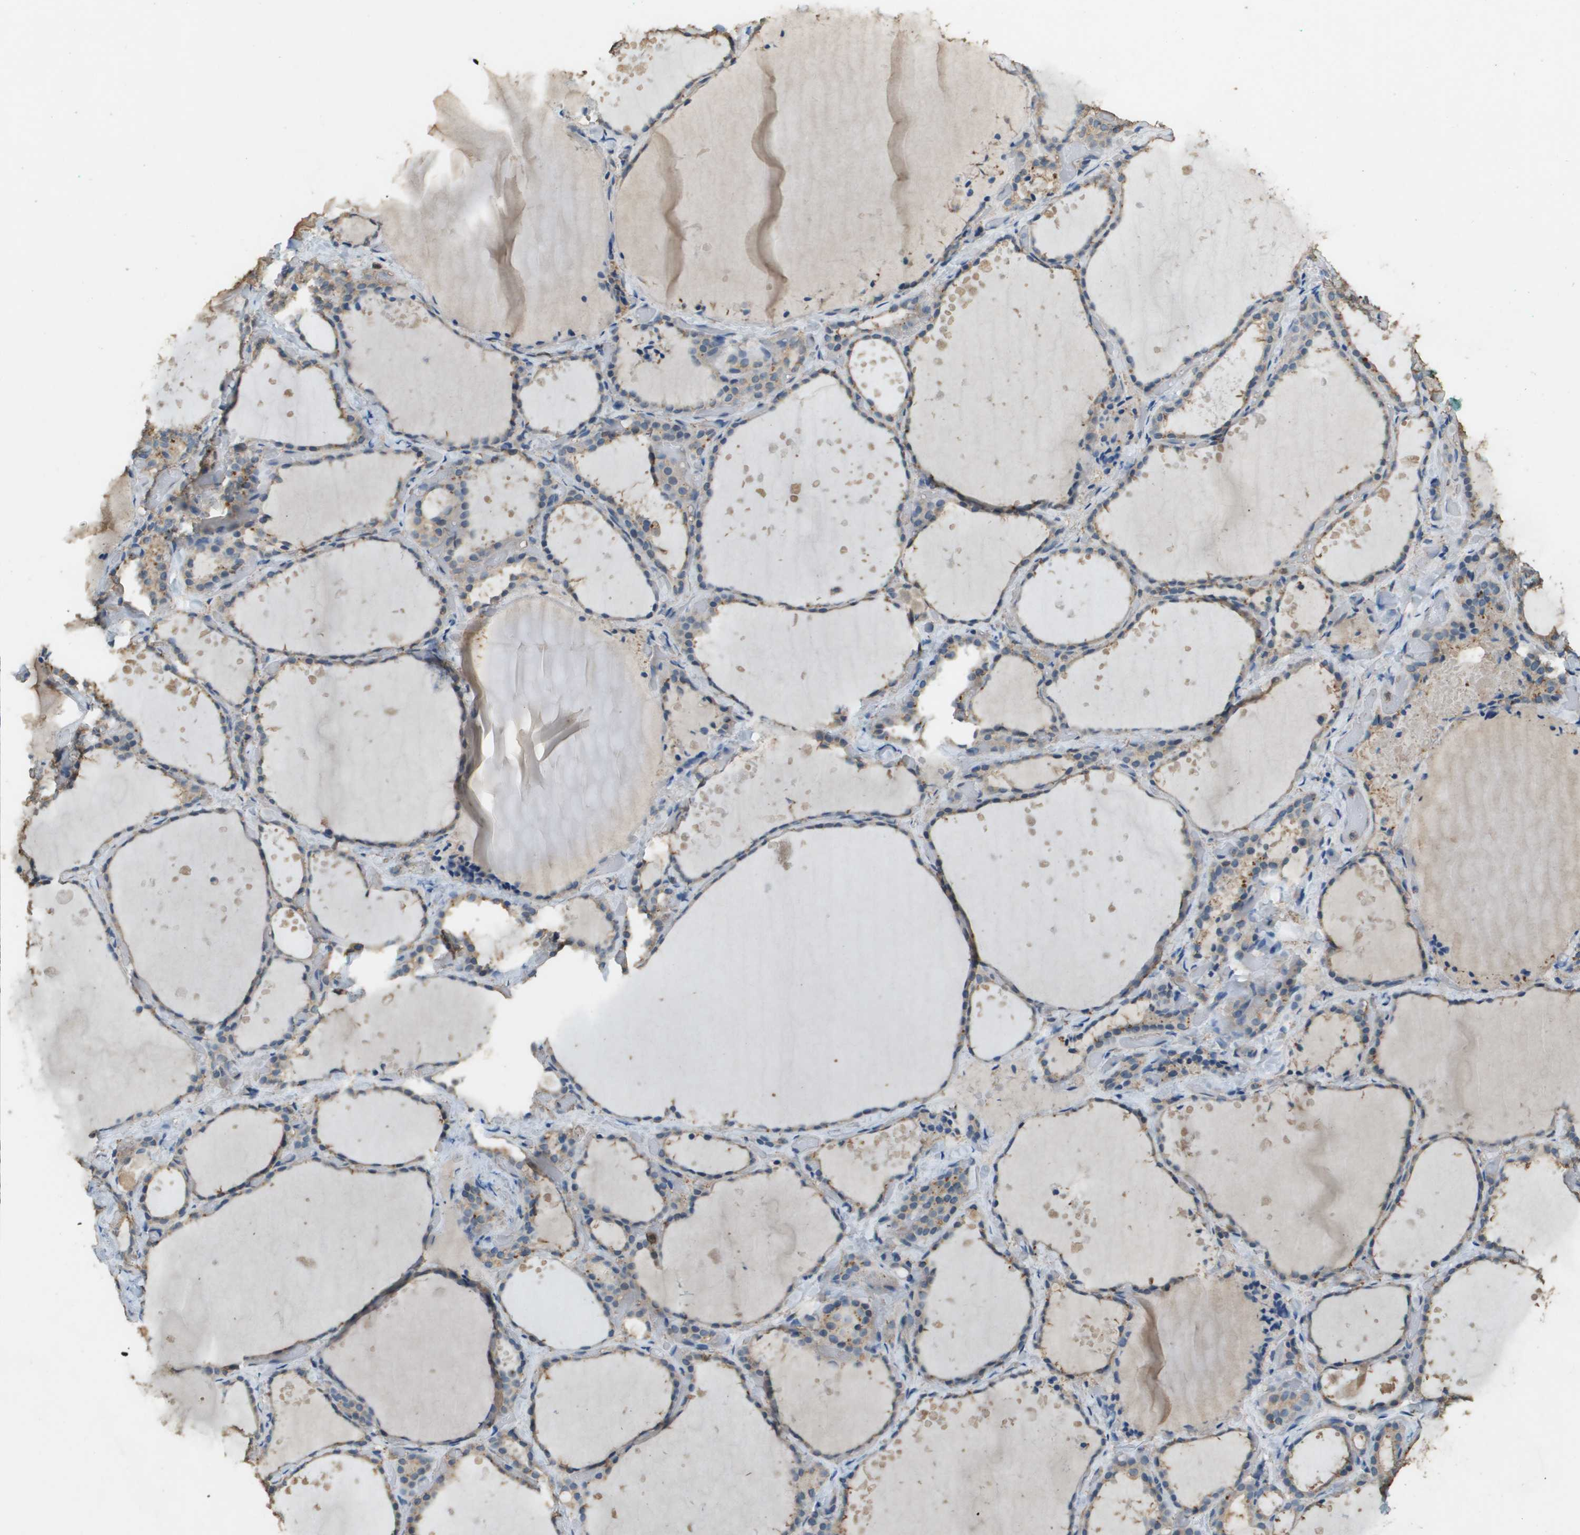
{"staining": {"intensity": "weak", "quantity": "<25%", "location": "cytoplasmic/membranous"}, "tissue": "thyroid gland", "cell_type": "Glandular cells", "image_type": "normal", "snomed": [{"axis": "morphology", "description": "Normal tissue, NOS"}, {"axis": "topography", "description": "Thyroid gland"}], "caption": "Unremarkable thyroid gland was stained to show a protein in brown. There is no significant positivity in glandular cells. The staining is performed using DAB brown chromogen with nuclei counter-stained in using hematoxylin.", "gene": "MS4A7", "patient": {"sex": "female", "age": 44}}